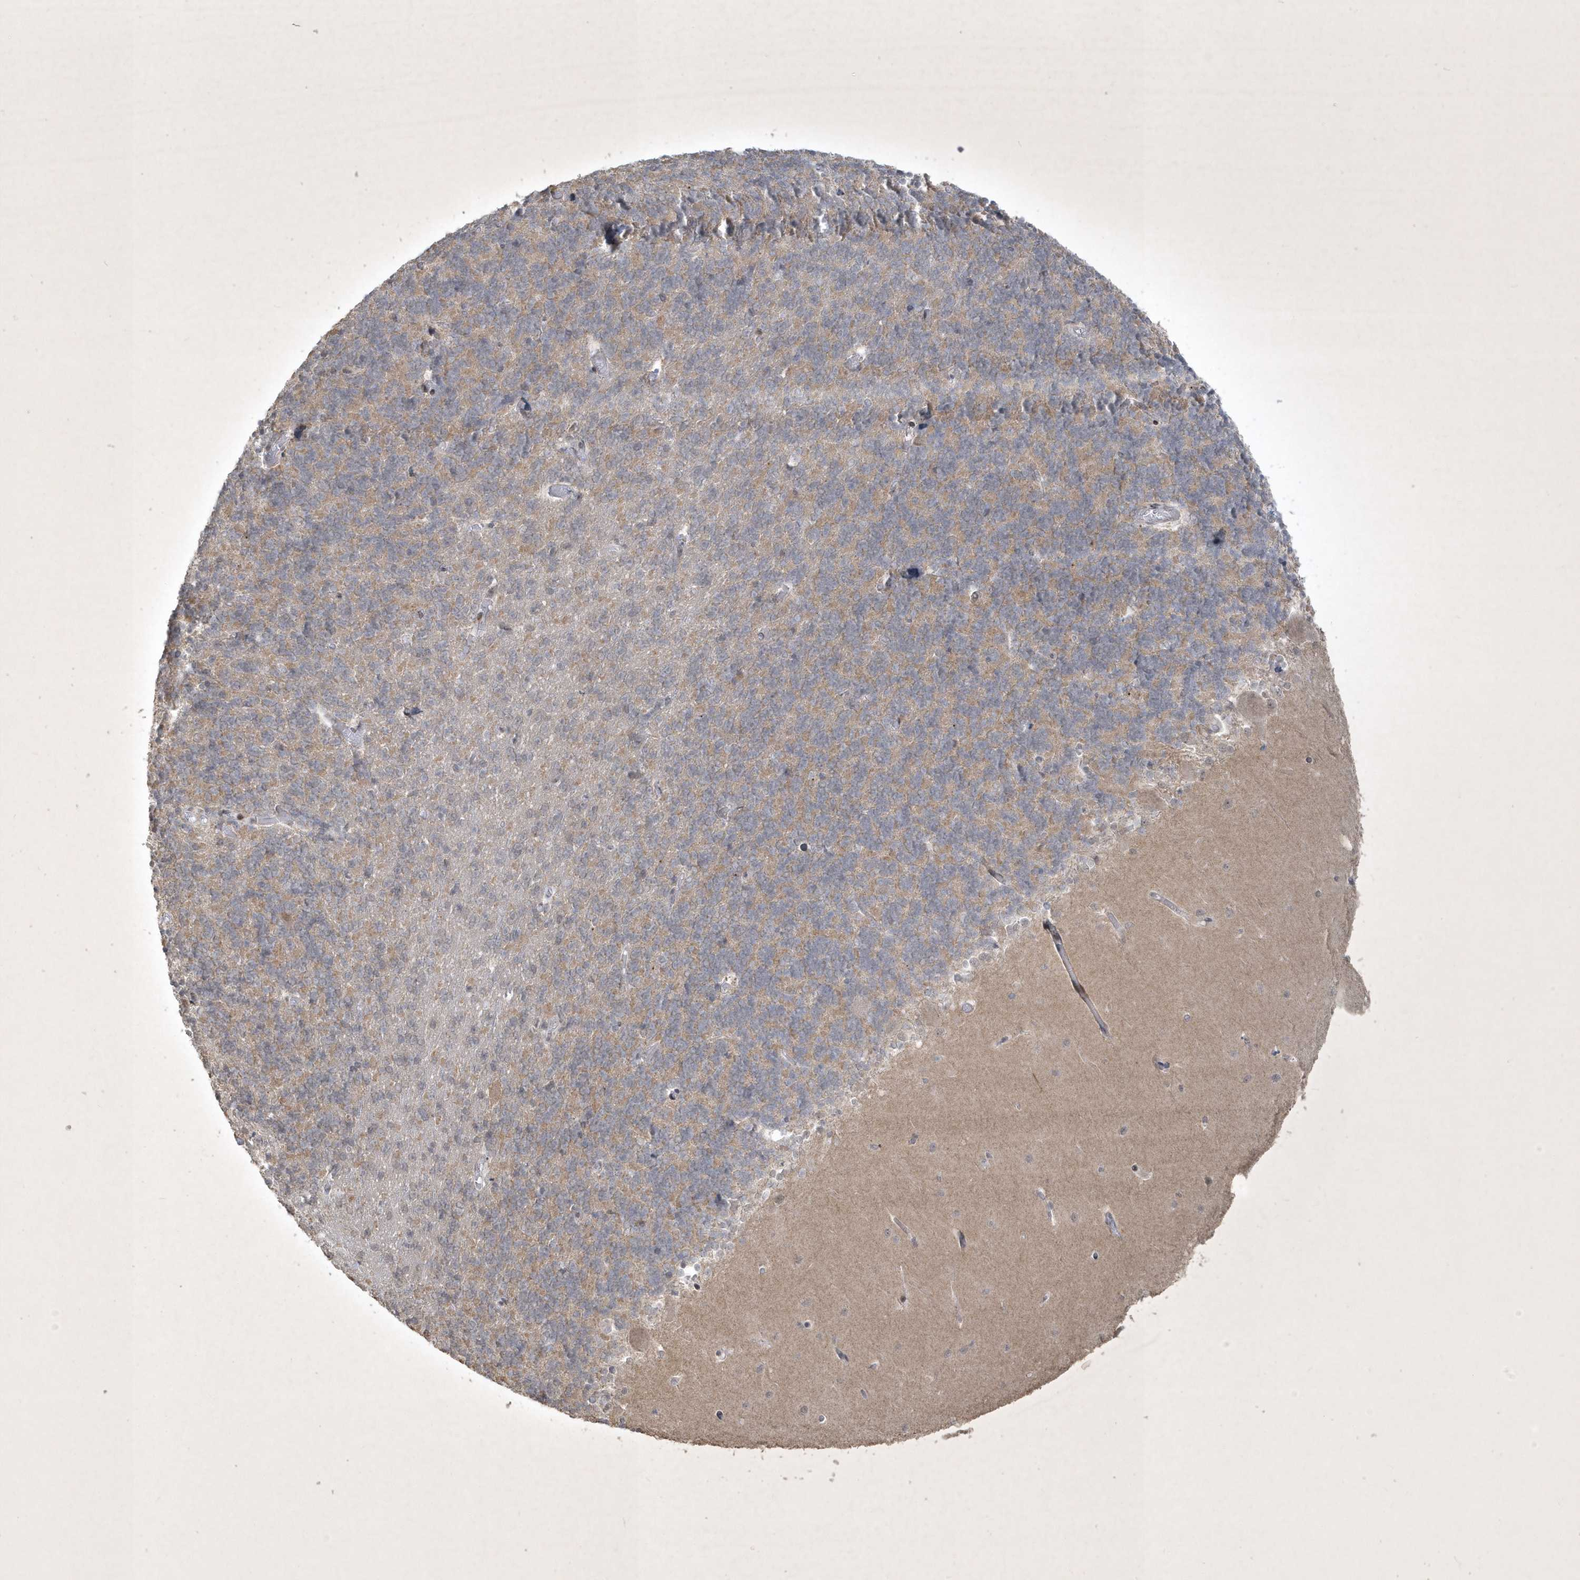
{"staining": {"intensity": "weak", "quantity": ">75%", "location": "cytoplasmic/membranous"}, "tissue": "cerebellum", "cell_type": "Cells in granular layer", "image_type": "normal", "snomed": [{"axis": "morphology", "description": "Normal tissue, NOS"}, {"axis": "topography", "description": "Cerebellum"}], "caption": "High-magnification brightfield microscopy of normal cerebellum stained with DAB (3,3'-diaminobenzidine) (brown) and counterstained with hematoxylin (blue). cells in granular layer exhibit weak cytoplasmic/membranous expression is appreciated in approximately>75% of cells. The staining was performed using DAB to visualize the protein expression in brown, while the nuclei were stained in blue with hematoxylin (Magnification: 20x).", "gene": "ZBTB9", "patient": {"sex": "male", "age": 37}}